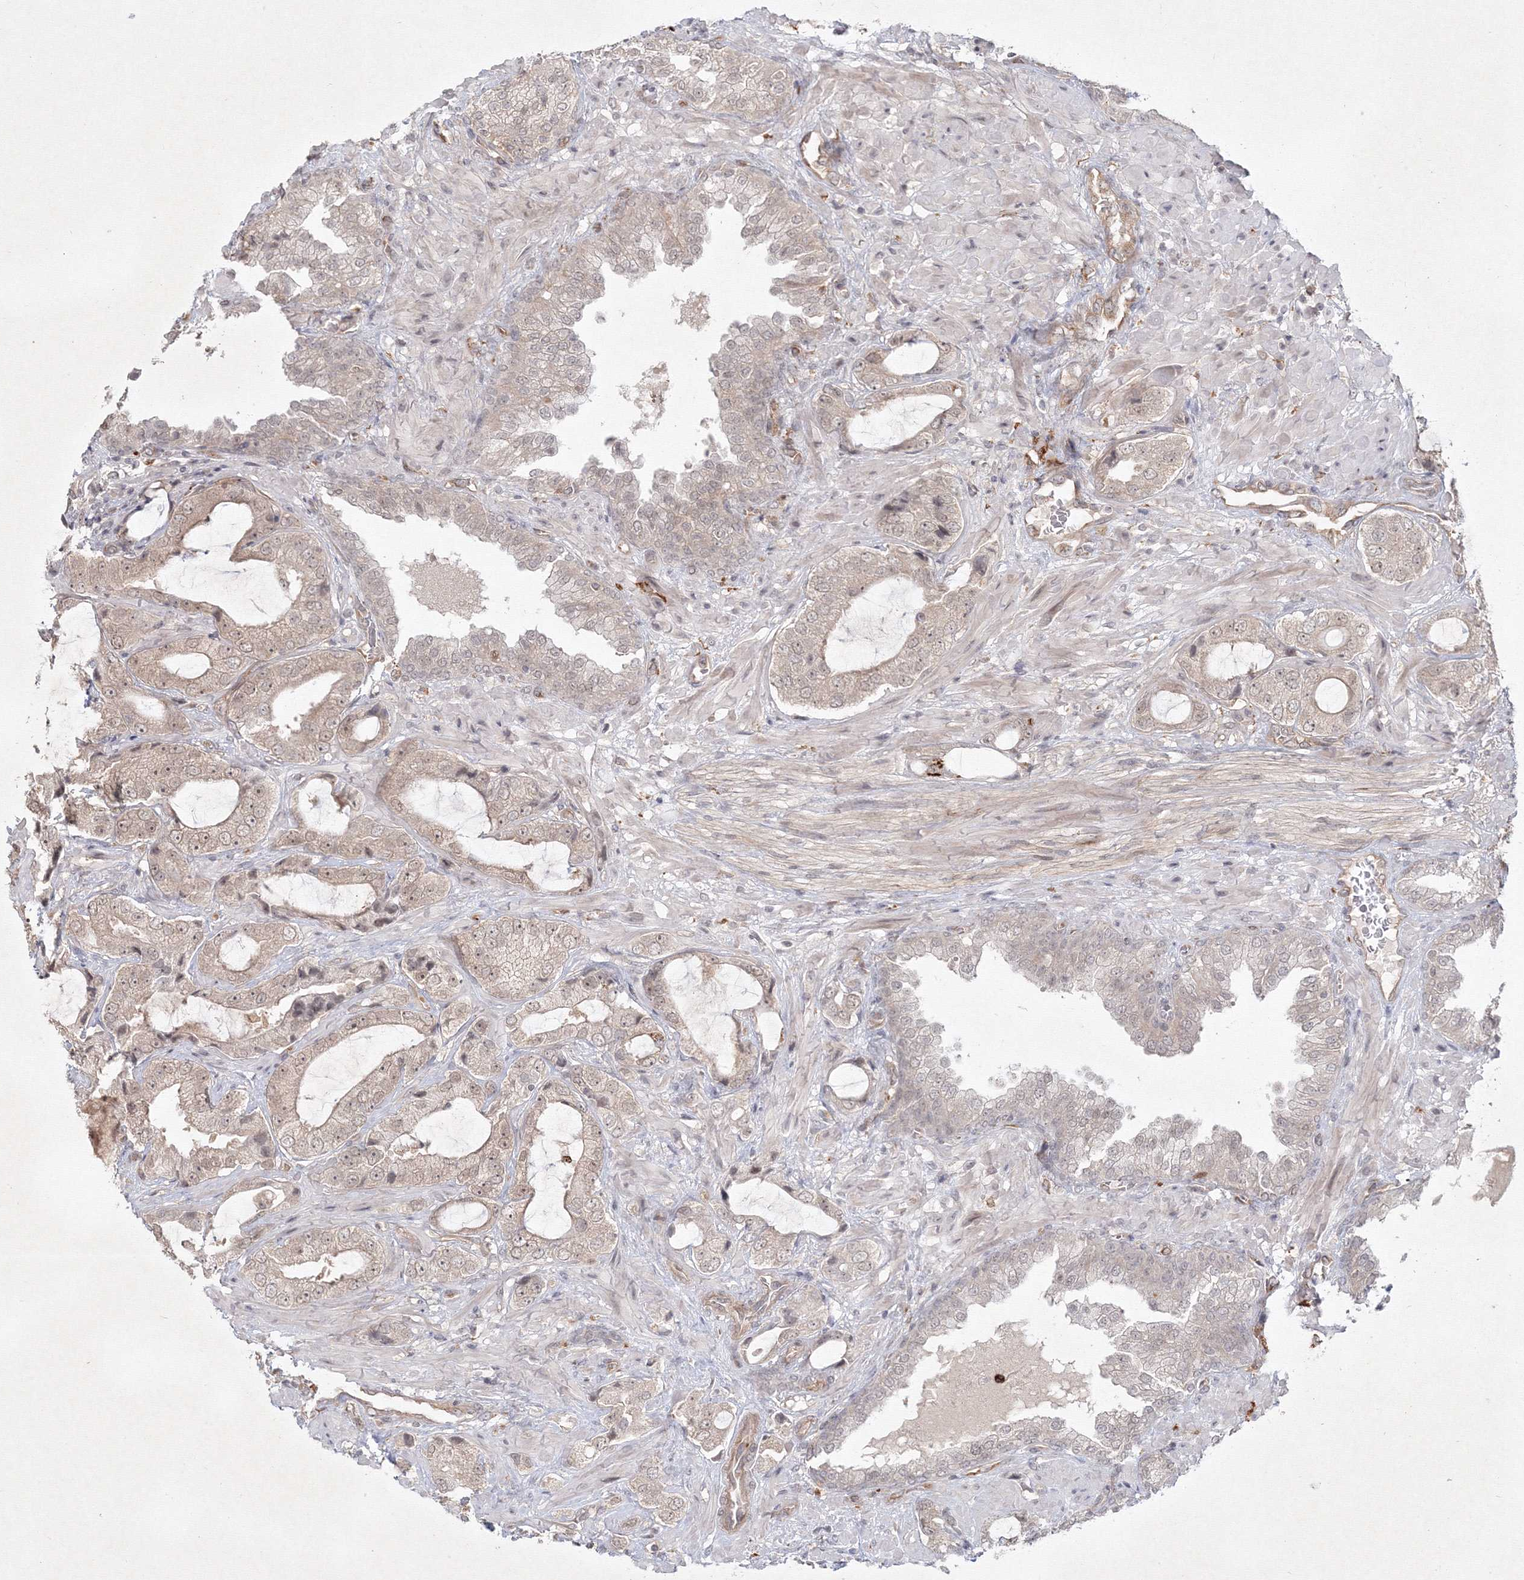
{"staining": {"intensity": "weak", "quantity": ">75%", "location": "cytoplasmic/membranous,nuclear"}, "tissue": "prostate cancer", "cell_type": "Tumor cells", "image_type": "cancer", "snomed": [{"axis": "morphology", "description": "Normal tissue, NOS"}, {"axis": "morphology", "description": "Adenocarcinoma, High grade"}, {"axis": "topography", "description": "Prostate"}, {"axis": "topography", "description": "Peripheral nerve tissue"}], "caption": "IHC of adenocarcinoma (high-grade) (prostate) shows low levels of weak cytoplasmic/membranous and nuclear staining in about >75% of tumor cells.", "gene": "KIF20A", "patient": {"sex": "male", "age": 59}}